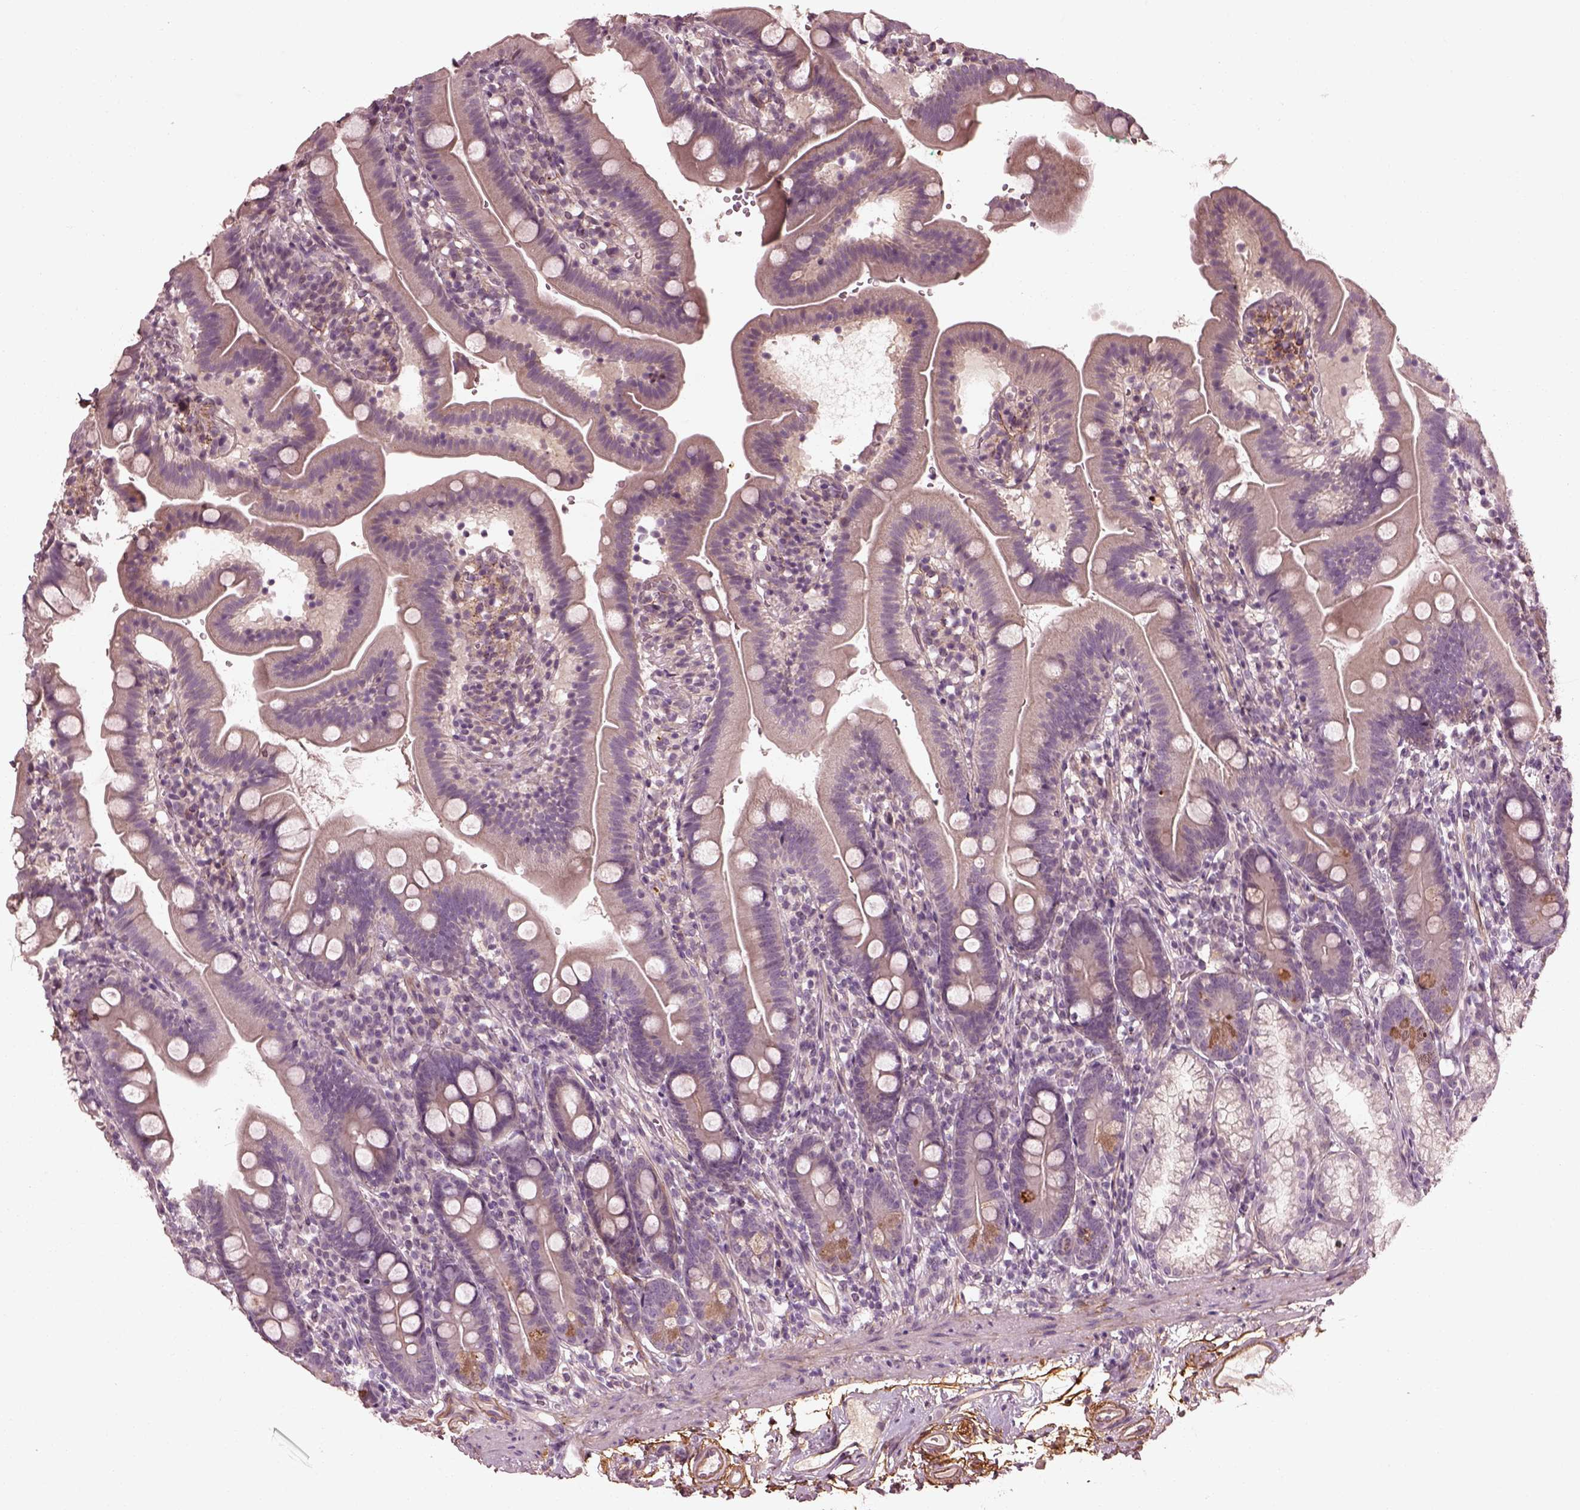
{"staining": {"intensity": "weak", "quantity": "25%-75%", "location": "cytoplasmic/membranous"}, "tissue": "duodenum", "cell_type": "Glandular cells", "image_type": "normal", "snomed": [{"axis": "morphology", "description": "Normal tissue, NOS"}, {"axis": "topography", "description": "Duodenum"}], "caption": "The photomicrograph reveals a brown stain indicating the presence of a protein in the cytoplasmic/membranous of glandular cells in duodenum. Nuclei are stained in blue.", "gene": "EFEMP1", "patient": {"sex": "female", "age": 67}}